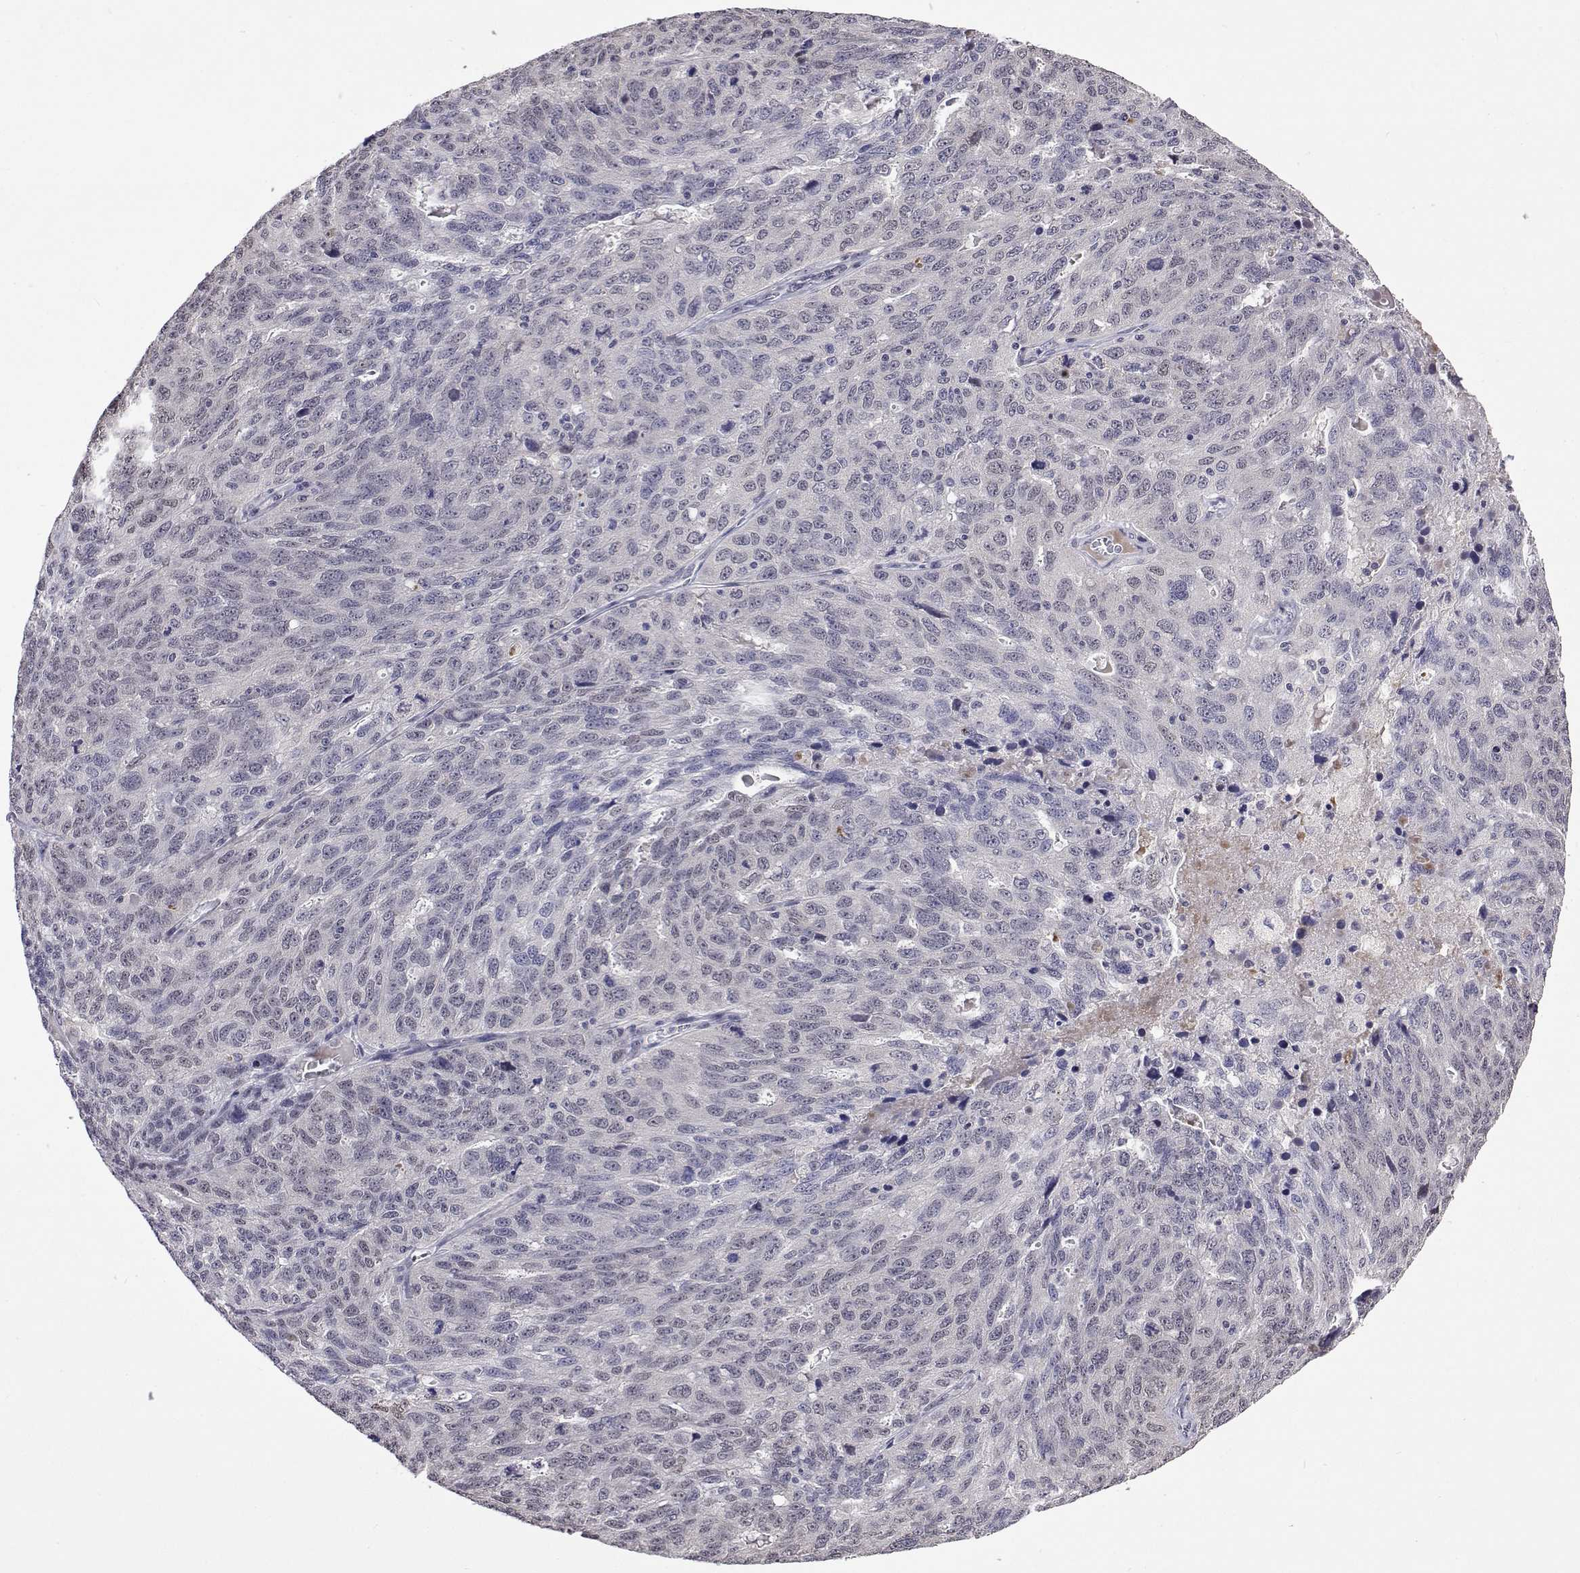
{"staining": {"intensity": "negative", "quantity": "none", "location": "none"}, "tissue": "ovarian cancer", "cell_type": "Tumor cells", "image_type": "cancer", "snomed": [{"axis": "morphology", "description": "Cystadenocarcinoma, serous, NOS"}, {"axis": "topography", "description": "Ovary"}], "caption": "An IHC micrograph of ovarian serous cystadenocarcinoma is shown. There is no staining in tumor cells of ovarian serous cystadenocarcinoma.", "gene": "HNRNPA0", "patient": {"sex": "female", "age": 71}}